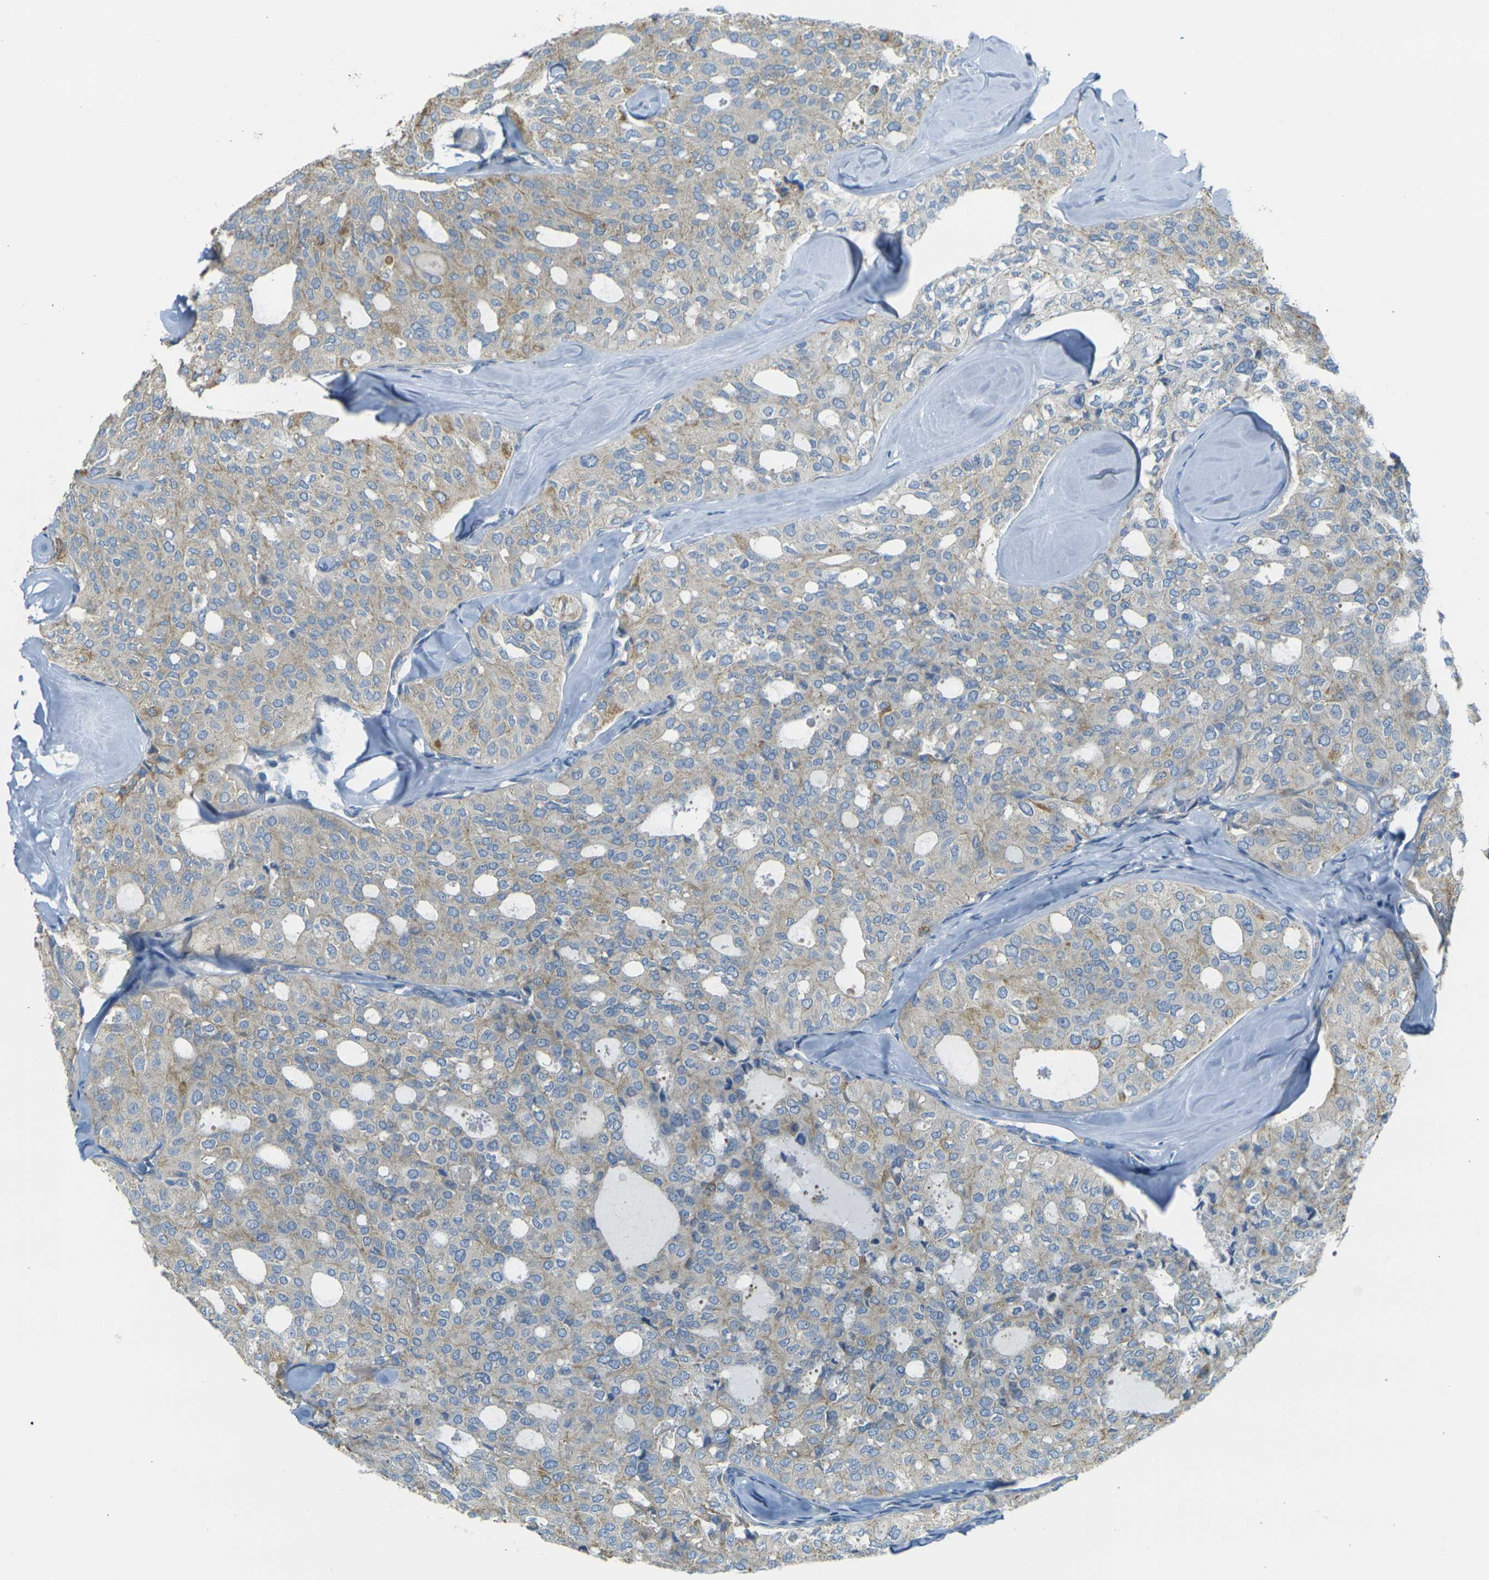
{"staining": {"intensity": "weak", "quantity": ">75%", "location": "cytoplasmic/membranous"}, "tissue": "thyroid cancer", "cell_type": "Tumor cells", "image_type": "cancer", "snomed": [{"axis": "morphology", "description": "Follicular adenoma carcinoma, NOS"}, {"axis": "topography", "description": "Thyroid gland"}], "caption": "A brown stain highlights weak cytoplasmic/membranous expression of a protein in human thyroid follicular adenoma carcinoma tumor cells.", "gene": "PARD6B", "patient": {"sex": "male", "age": 75}}